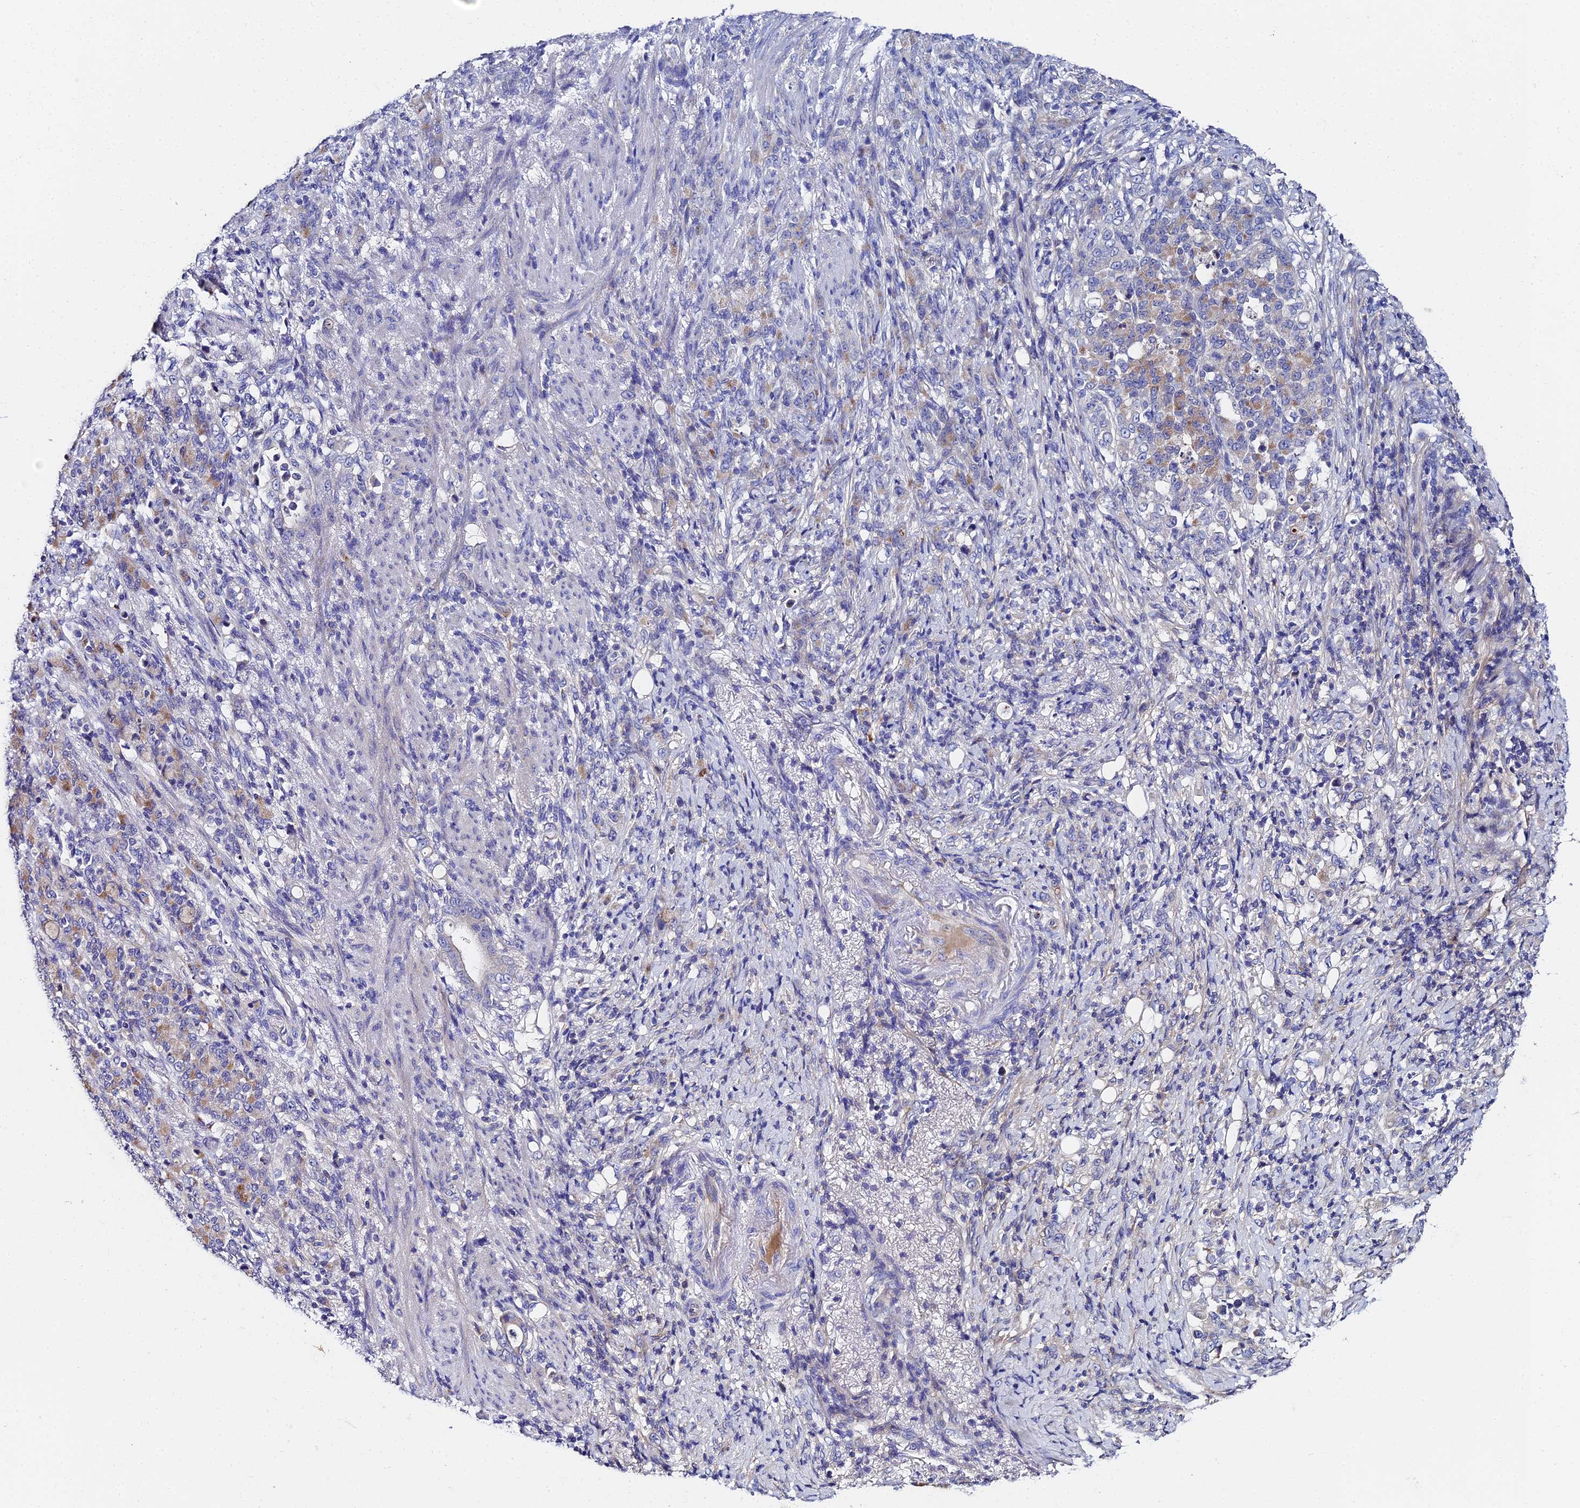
{"staining": {"intensity": "moderate", "quantity": "25%-75%", "location": "cytoplasmic/membranous"}, "tissue": "stomach cancer", "cell_type": "Tumor cells", "image_type": "cancer", "snomed": [{"axis": "morphology", "description": "Normal tissue, NOS"}, {"axis": "morphology", "description": "Adenocarcinoma, NOS"}, {"axis": "topography", "description": "Stomach"}], "caption": "DAB (3,3'-diaminobenzidine) immunohistochemical staining of stomach adenocarcinoma exhibits moderate cytoplasmic/membranous protein positivity in about 25%-75% of tumor cells. (DAB (3,3'-diaminobenzidine) = brown stain, brightfield microscopy at high magnification).", "gene": "UBE2L3", "patient": {"sex": "female", "age": 79}}